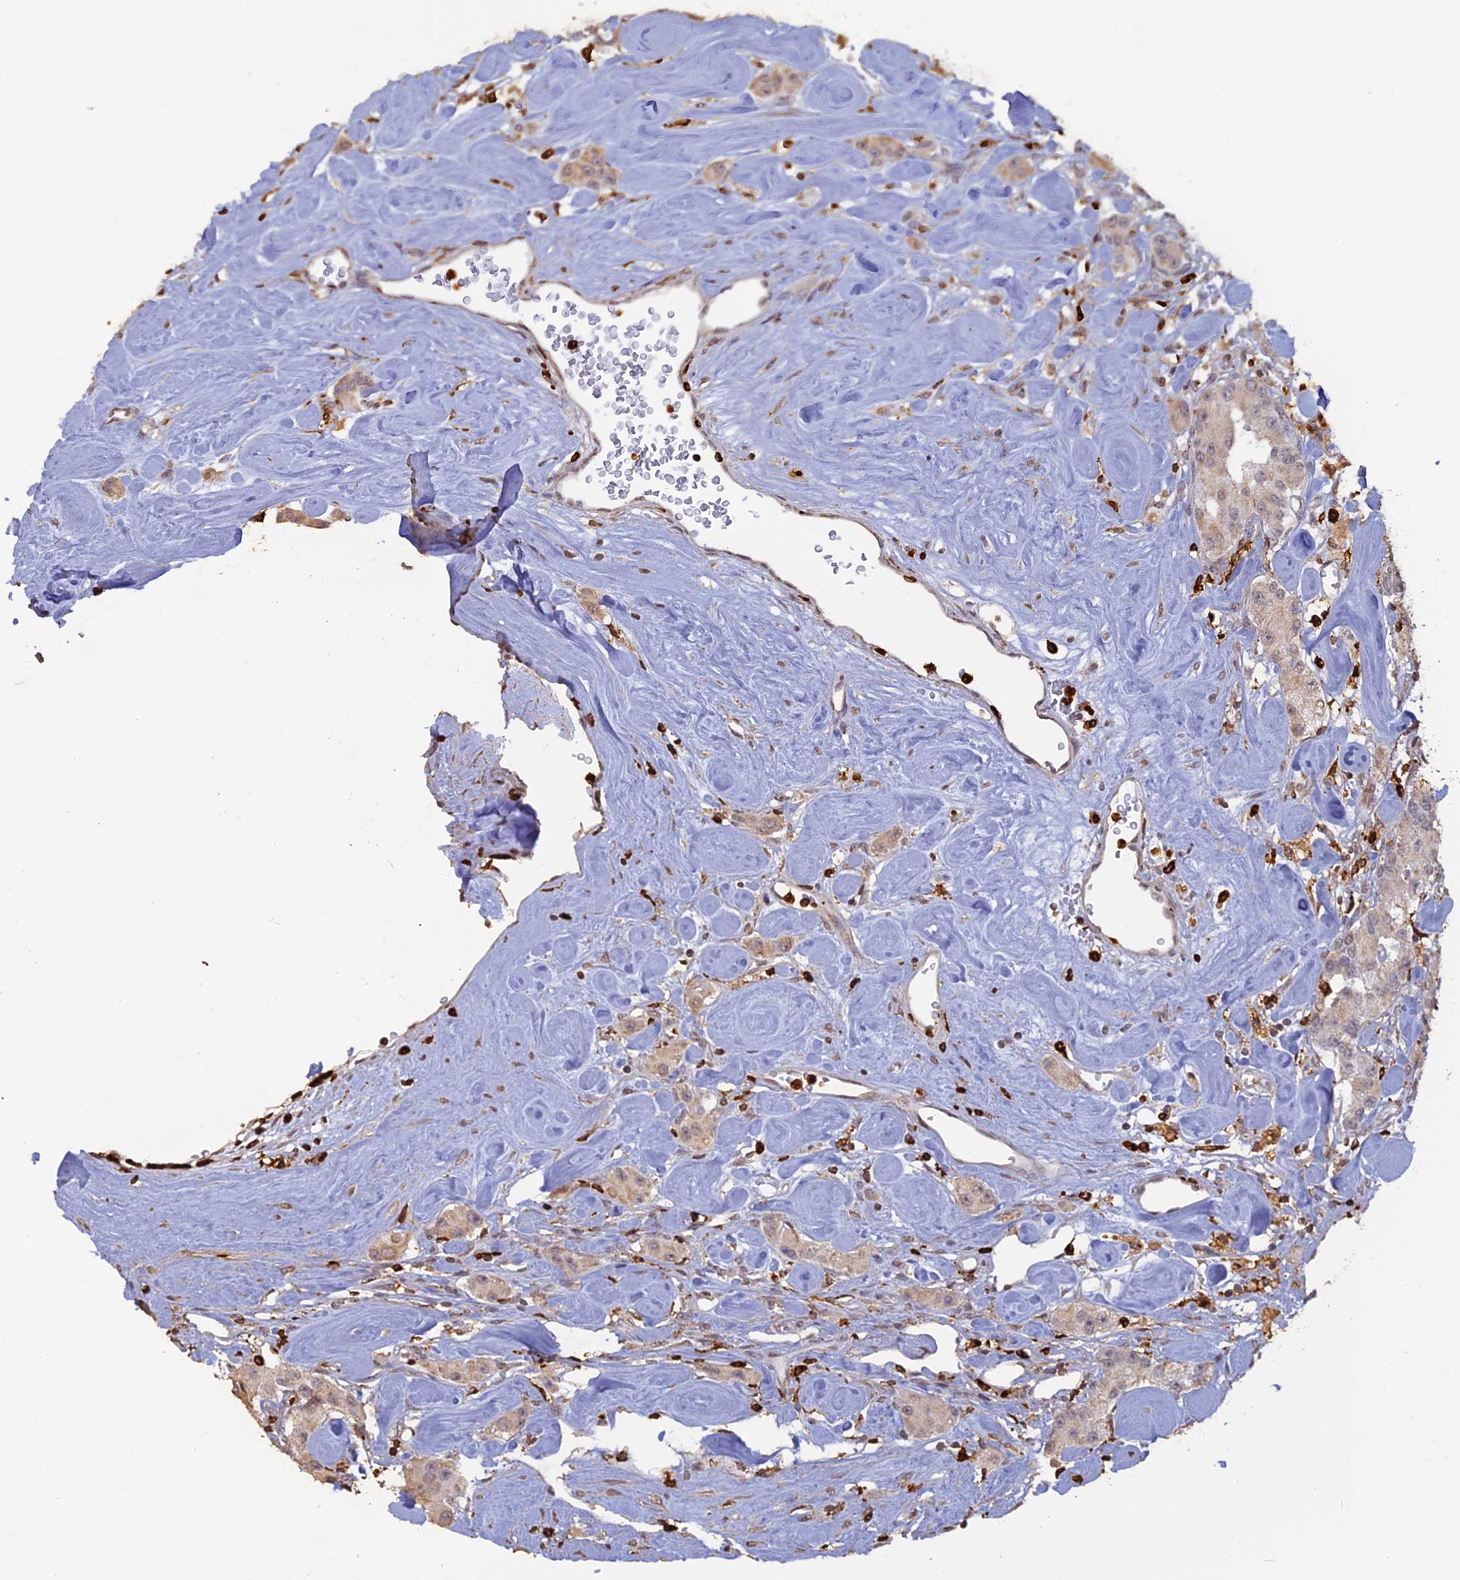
{"staining": {"intensity": "weak", "quantity": "25%-75%", "location": "cytoplasmic/membranous"}, "tissue": "carcinoid", "cell_type": "Tumor cells", "image_type": "cancer", "snomed": [{"axis": "morphology", "description": "Carcinoid, malignant, NOS"}, {"axis": "topography", "description": "Pancreas"}], "caption": "The image reveals immunohistochemical staining of carcinoid. There is weak cytoplasmic/membranous expression is appreciated in about 25%-75% of tumor cells.", "gene": "APOBR", "patient": {"sex": "male", "age": 41}}